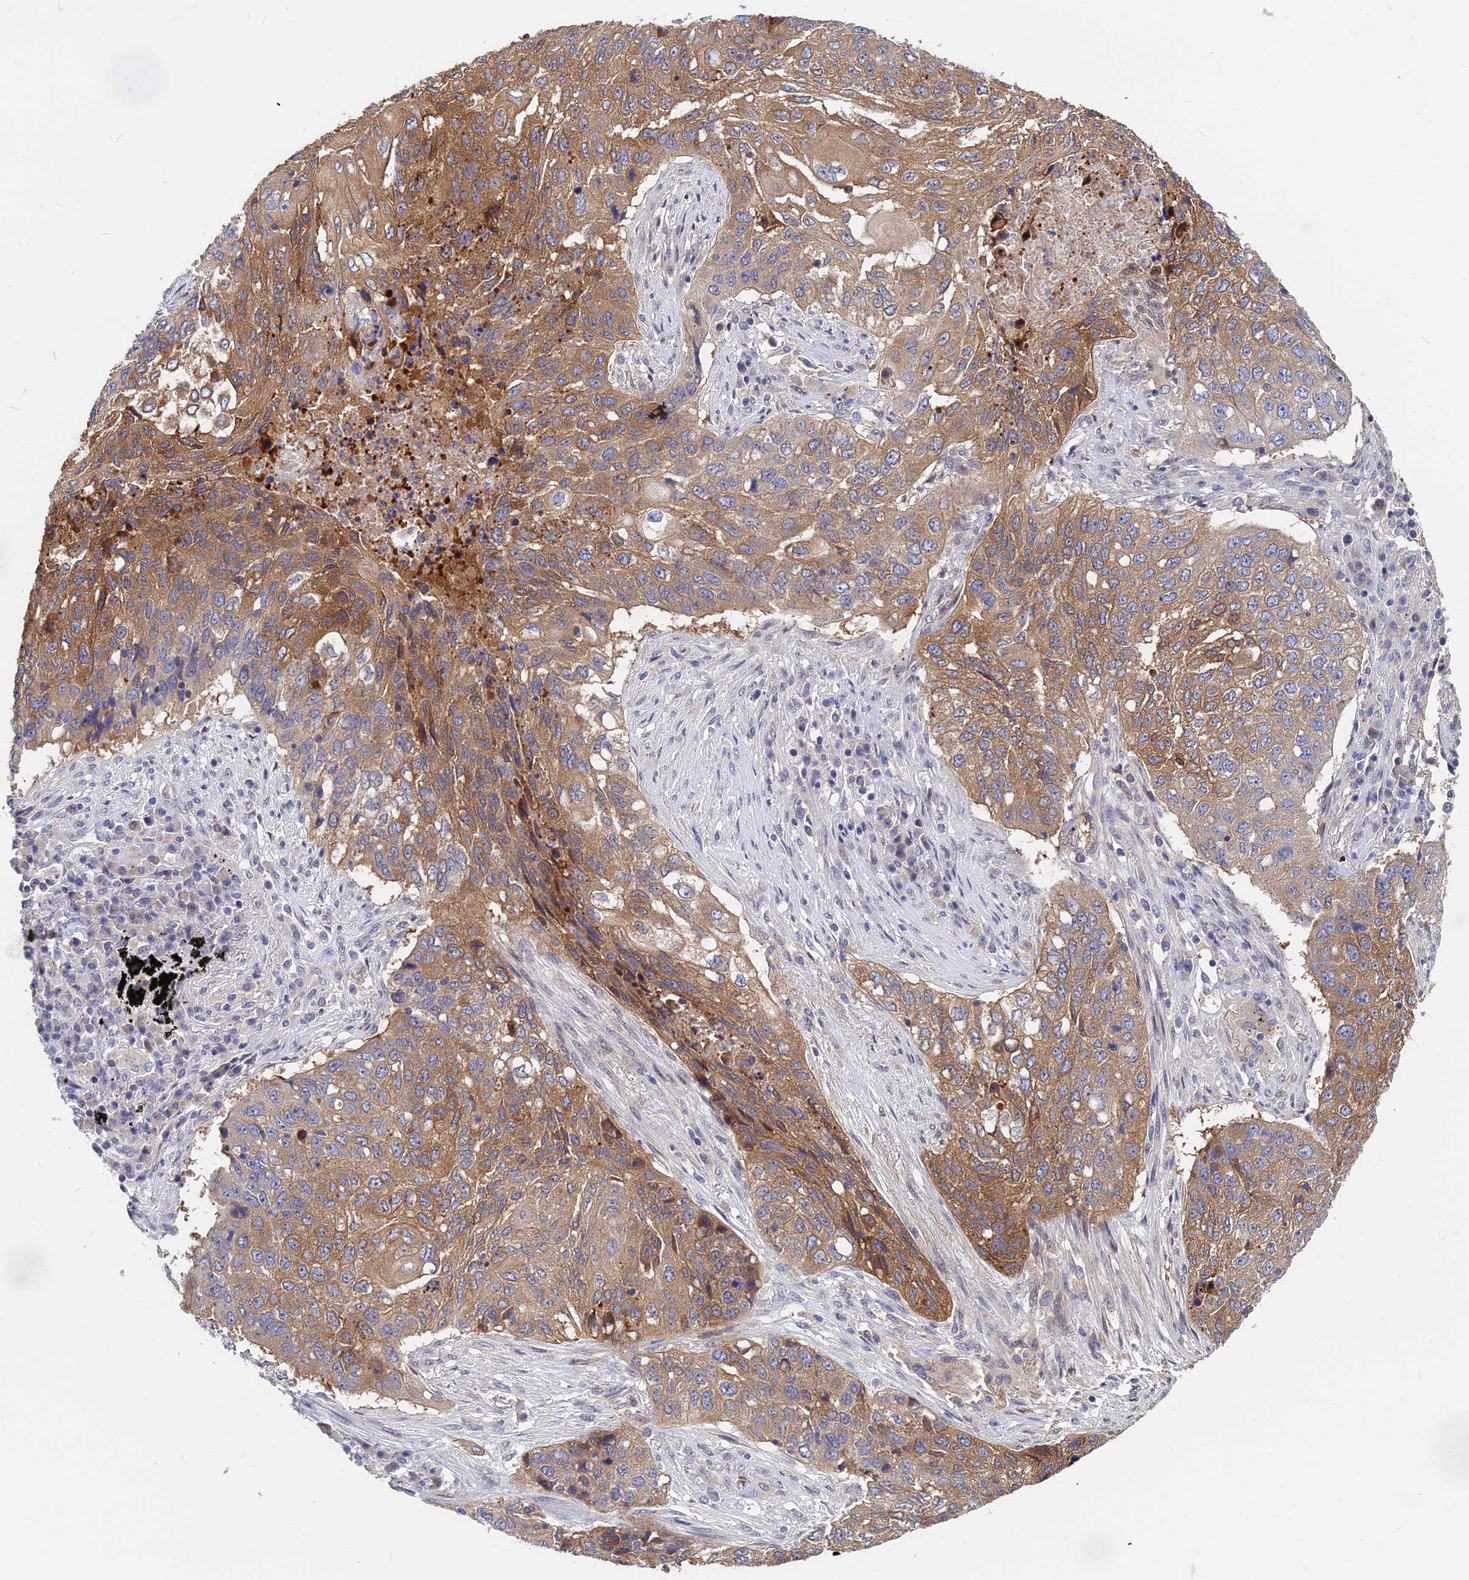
{"staining": {"intensity": "moderate", "quantity": ">75%", "location": "cytoplasmic/membranous"}, "tissue": "lung cancer", "cell_type": "Tumor cells", "image_type": "cancer", "snomed": [{"axis": "morphology", "description": "Squamous cell carcinoma, NOS"}, {"axis": "topography", "description": "Lung"}], "caption": "The micrograph displays immunohistochemical staining of lung squamous cell carcinoma. There is moderate cytoplasmic/membranous expression is present in approximately >75% of tumor cells.", "gene": "B3GALT4", "patient": {"sex": "female", "age": 63}}